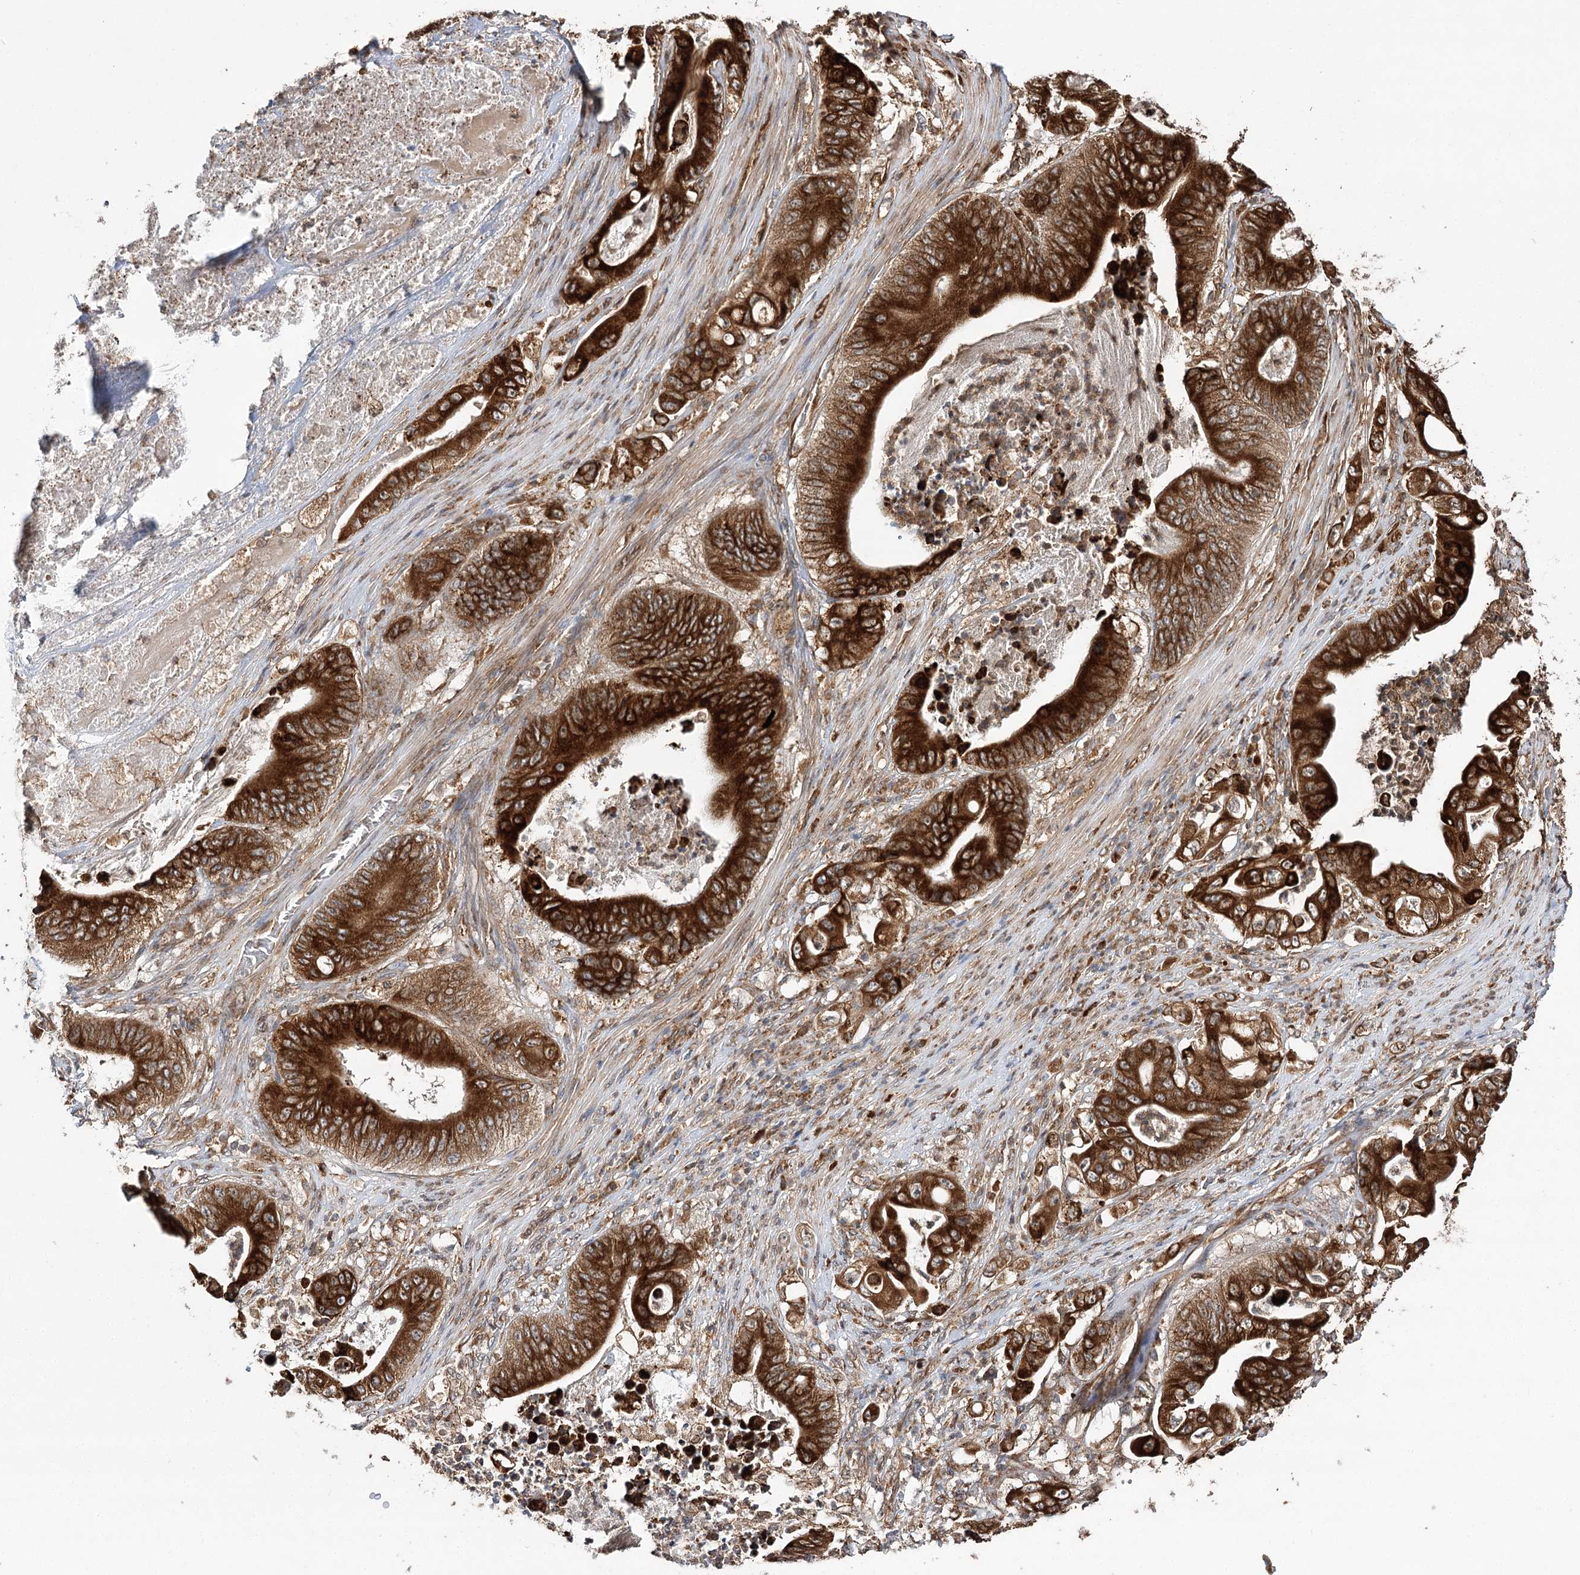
{"staining": {"intensity": "strong", "quantity": ">75%", "location": "cytoplasmic/membranous"}, "tissue": "stomach cancer", "cell_type": "Tumor cells", "image_type": "cancer", "snomed": [{"axis": "morphology", "description": "Adenocarcinoma, NOS"}, {"axis": "topography", "description": "Stomach"}], "caption": "IHC (DAB (3,3'-diaminobenzidine)) staining of adenocarcinoma (stomach) shows strong cytoplasmic/membranous protein staining in approximately >75% of tumor cells. Using DAB (brown) and hematoxylin (blue) stains, captured at high magnification using brightfield microscopy.", "gene": "DNAJB14", "patient": {"sex": "female", "age": 73}}